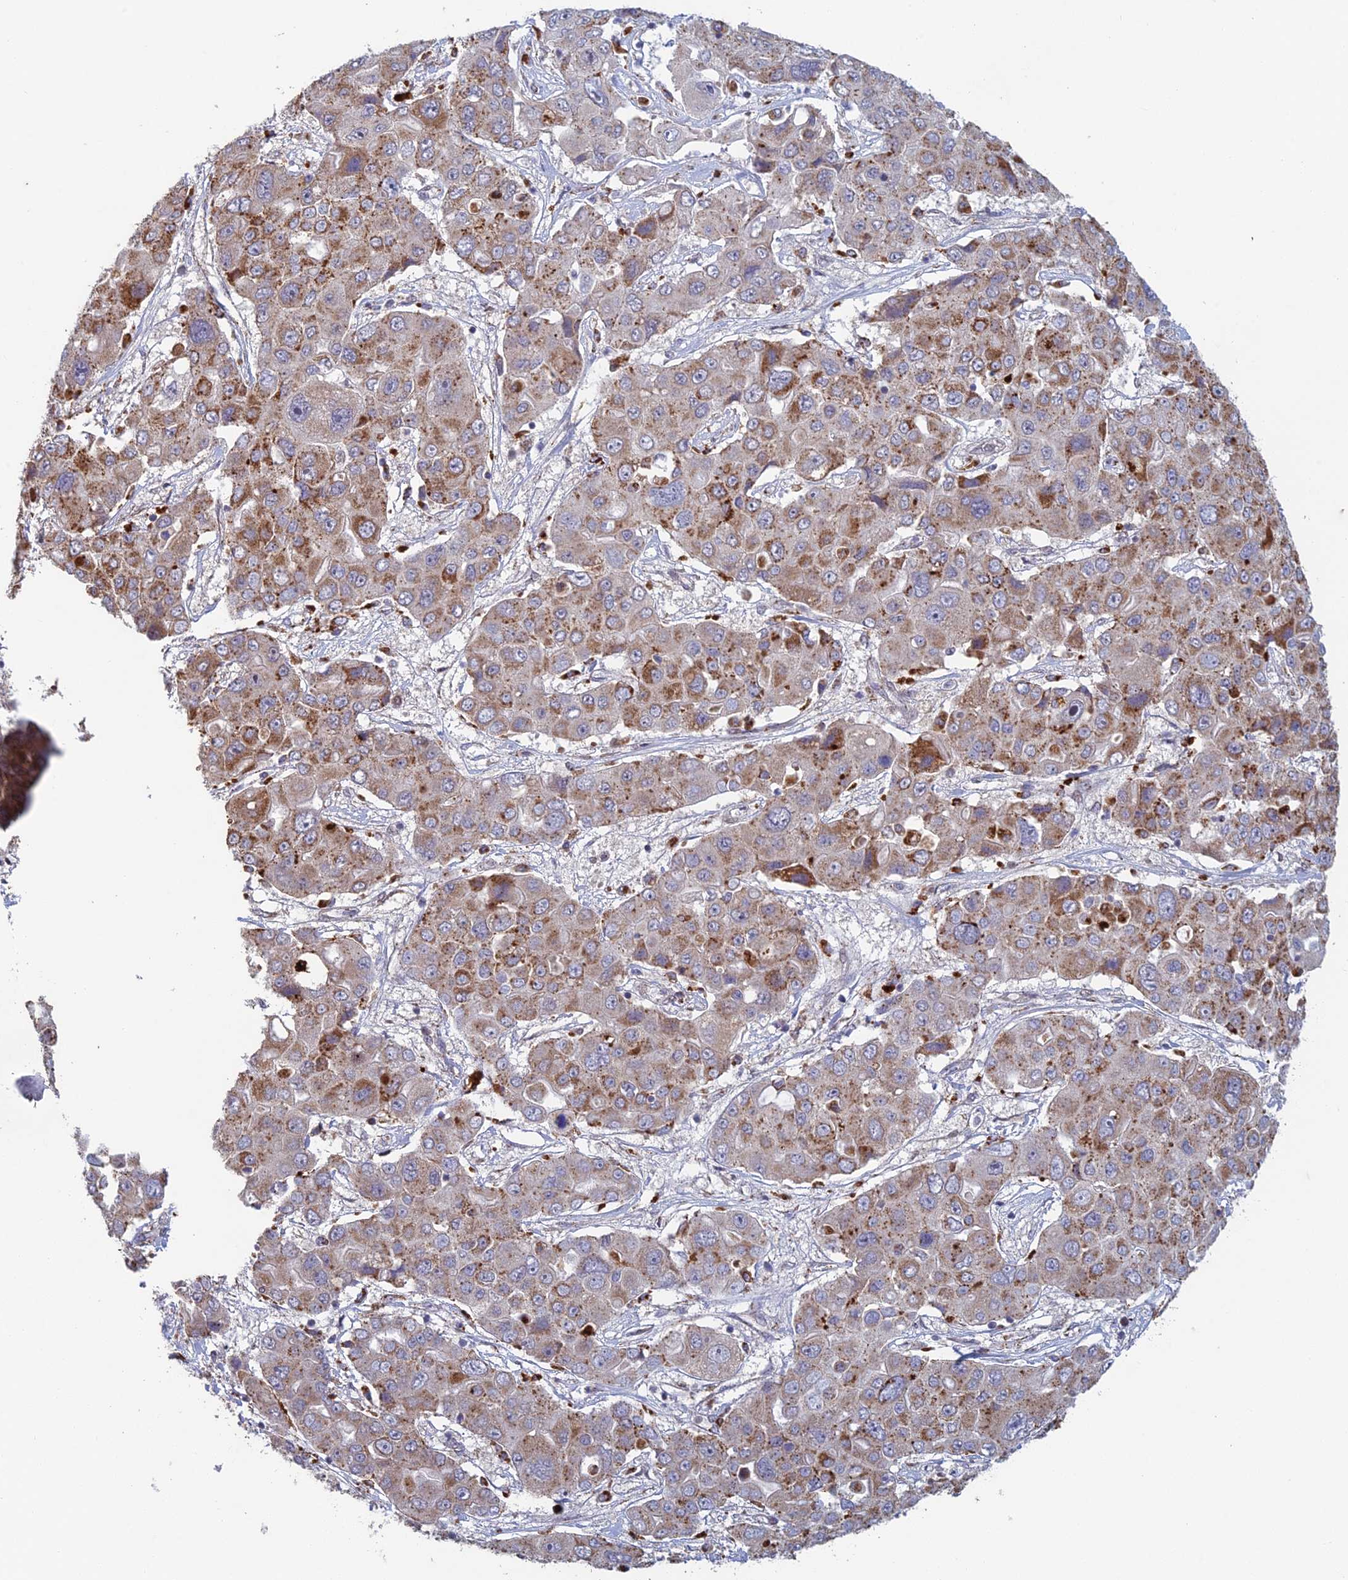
{"staining": {"intensity": "moderate", "quantity": "25%-75%", "location": "cytoplasmic/membranous"}, "tissue": "liver cancer", "cell_type": "Tumor cells", "image_type": "cancer", "snomed": [{"axis": "morphology", "description": "Cholangiocarcinoma"}, {"axis": "topography", "description": "Liver"}], "caption": "Tumor cells display medium levels of moderate cytoplasmic/membranous positivity in approximately 25%-75% of cells in human liver cholangiocarcinoma.", "gene": "FOXS1", "patient": {"sex": "male", "age": 67}}